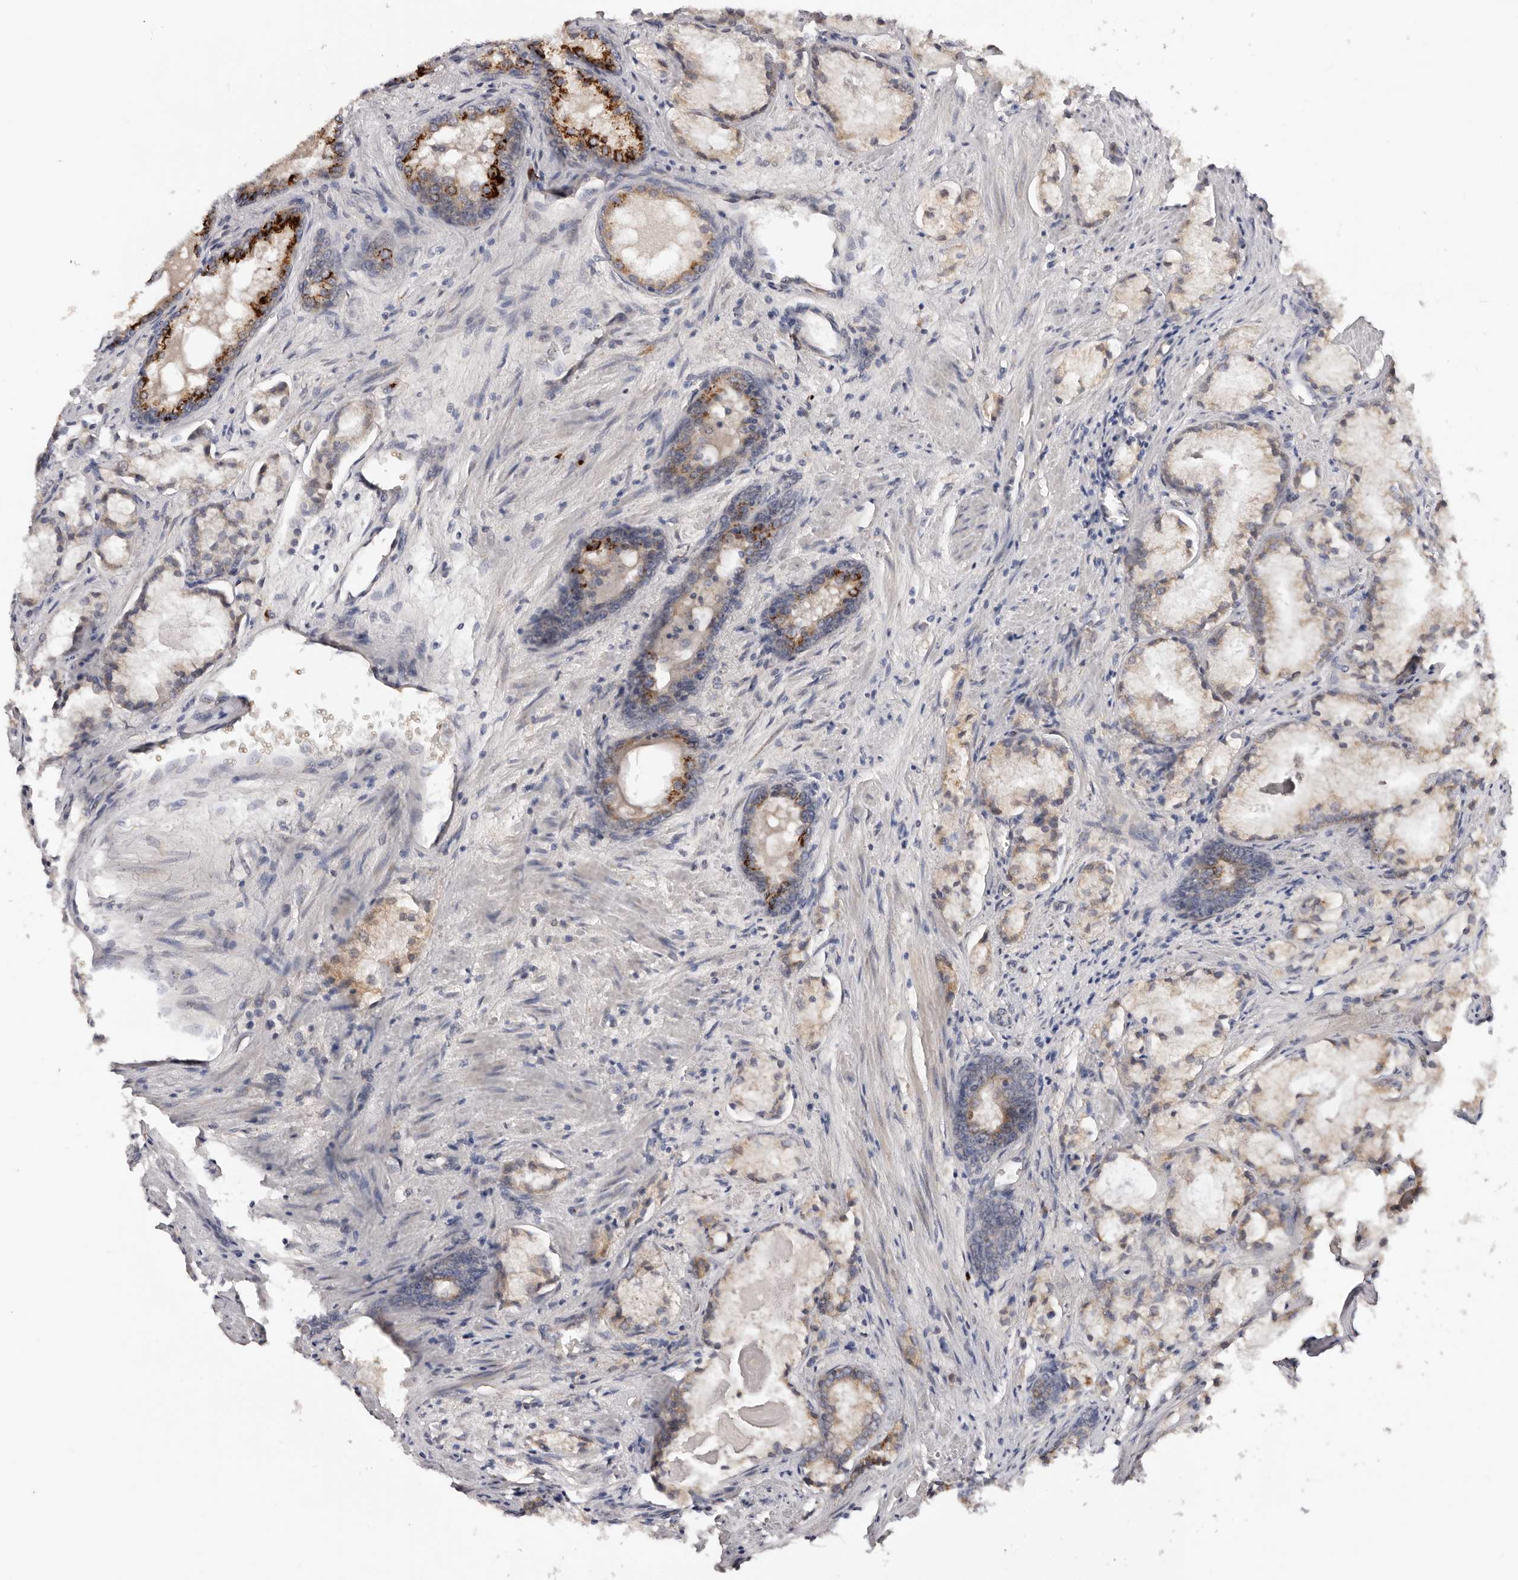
{"staining": {"intensity": "weak", "quantity": "25%-75%", "location": "cytoplasmic/membranous"}, "tissue": "prostate cancer", "cell_type": "Tumor cells", "image_type": "cancer", "snomed": [{"axis": "morphology", "description": "Adenocarcinoma, High grade"}, {"axis": "topography", "description": "Prostate"}], "caption": "Brown immunohistochemical staining in prostate cancer shows weak cytoplasmic/membranous positivity in approximately 25%-75% of tumor cells.", "gene": "DACT2", "patient": {"sex": "male", "age": 50}}